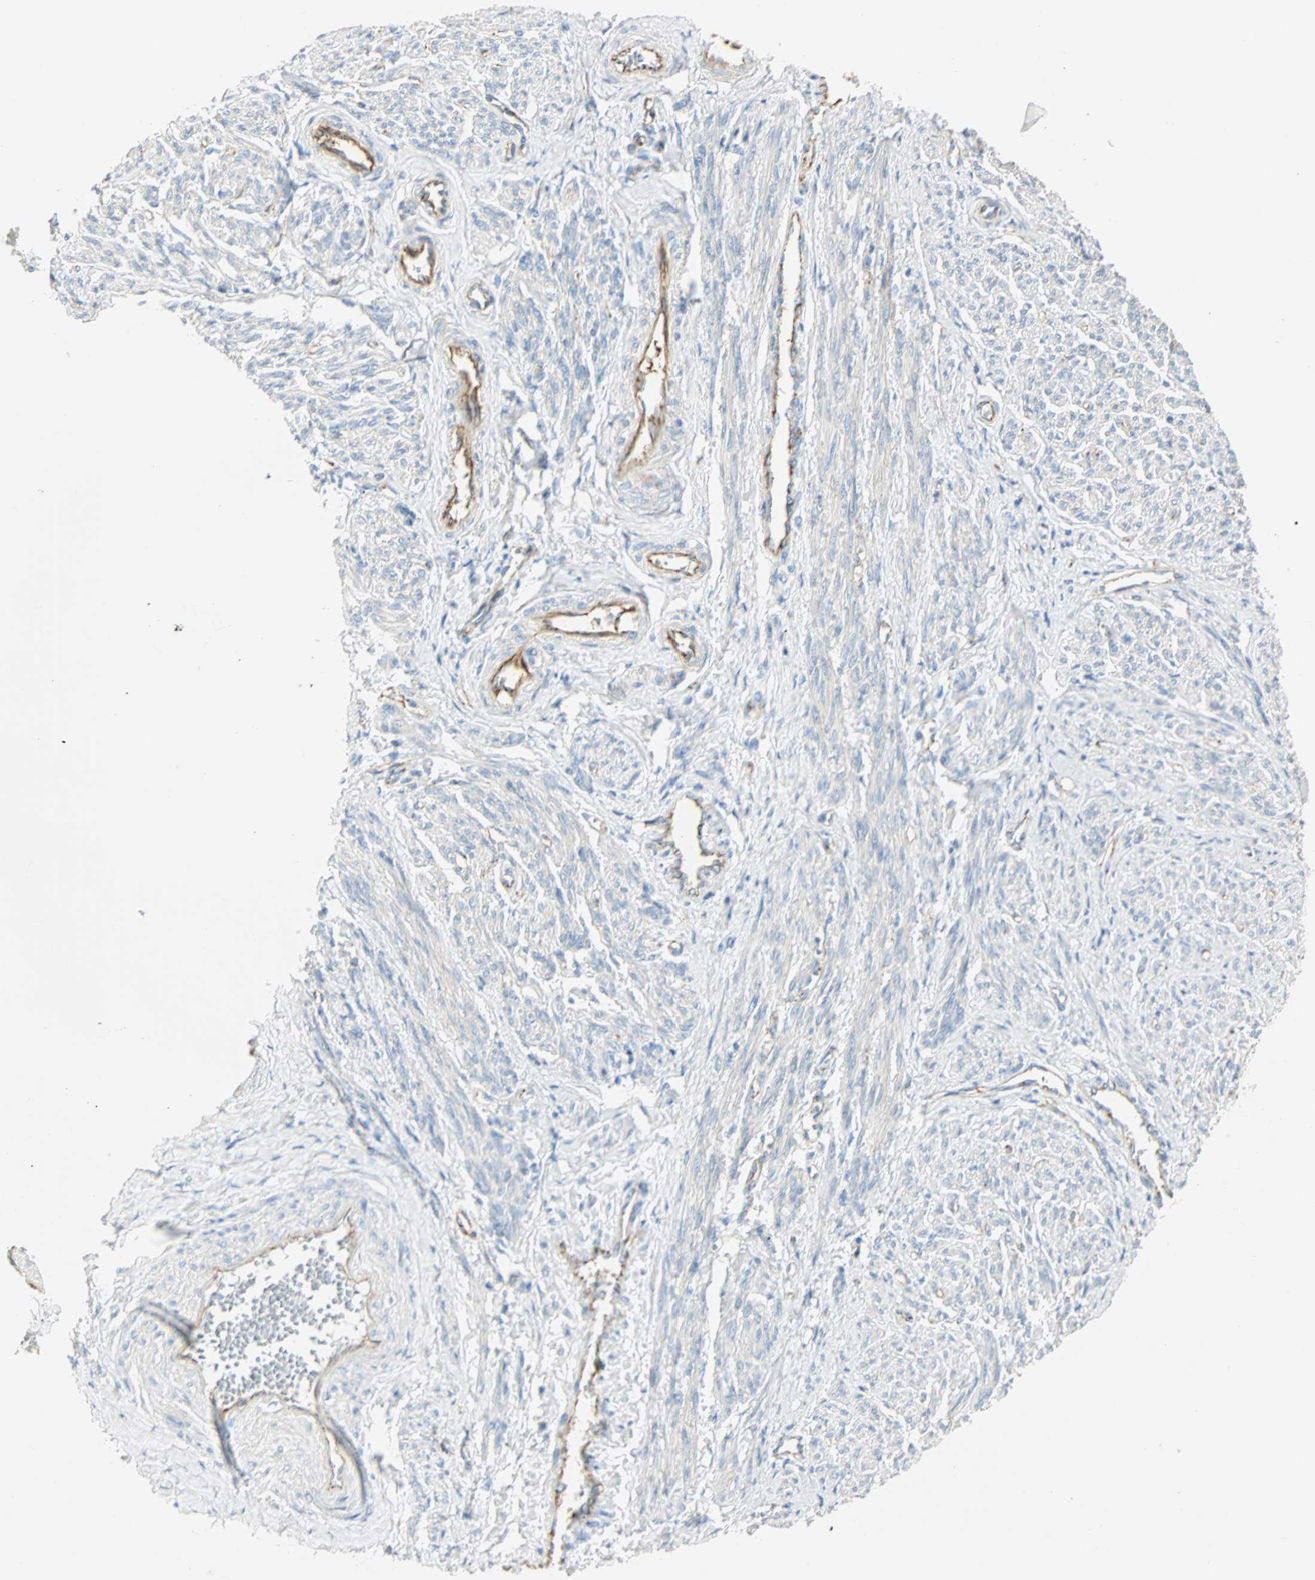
{"staining": {"intensity": "weak", "quantity": "<25%", "location": "cytoplasmic/membranous"}, "tissue": "smooth muscle", "cell_type": "Smooth muscle cells", "image_type": "normal", "snomed": [{"axis": "morphology", "description": "Normal tissue, NOS"}, {"axis": "topography", "description": "Smooth muscle"}], "caption": "Smooth muscle stained for a protein using immunohistochemistry demonstrates no expression smooth muscle cells.", "gene": "VPS9D1", "patient": {"sex": "female", "age": 65}}